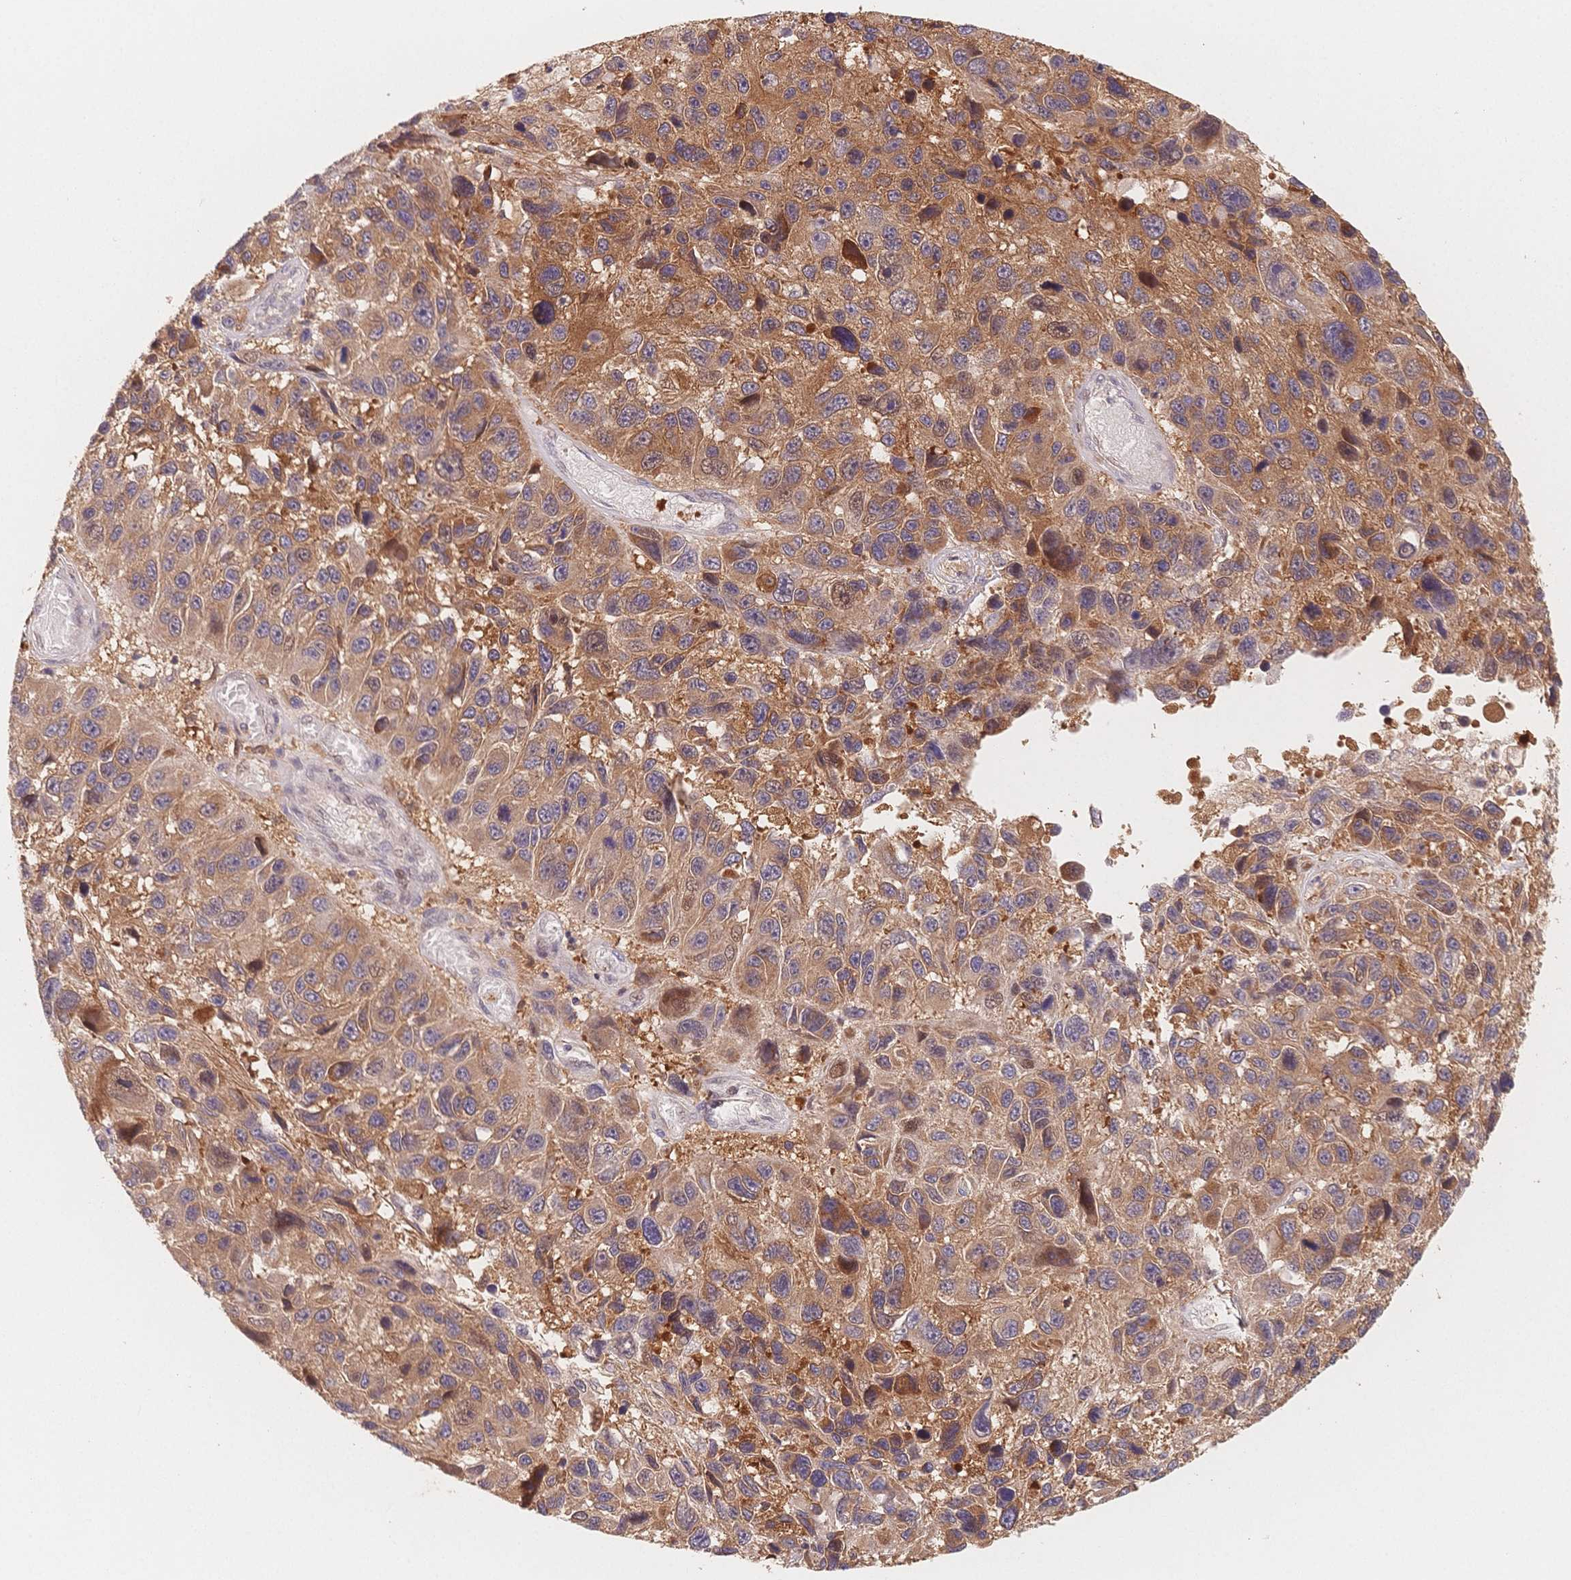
{"staining": {"intensity": "moderate", "quantity": ">75%", "location": "cytoplasmic/membranous"}, "tissue": "melanoma", "cell_type": "Tumor cells", "image_type": "cancer", "snomed": [{"axis": "morphology", "description": "Malignant melanoma, NOS"}, {"axis": "topography", "description": "Skin"}], "caption": "Protein analysis of melanoma tissue displays moderate cytoplasmic/membranous staining in approximately >75% of tumor cells.", "gene": "C12orf75", "patient": {"sex": "male", "age": 53}}